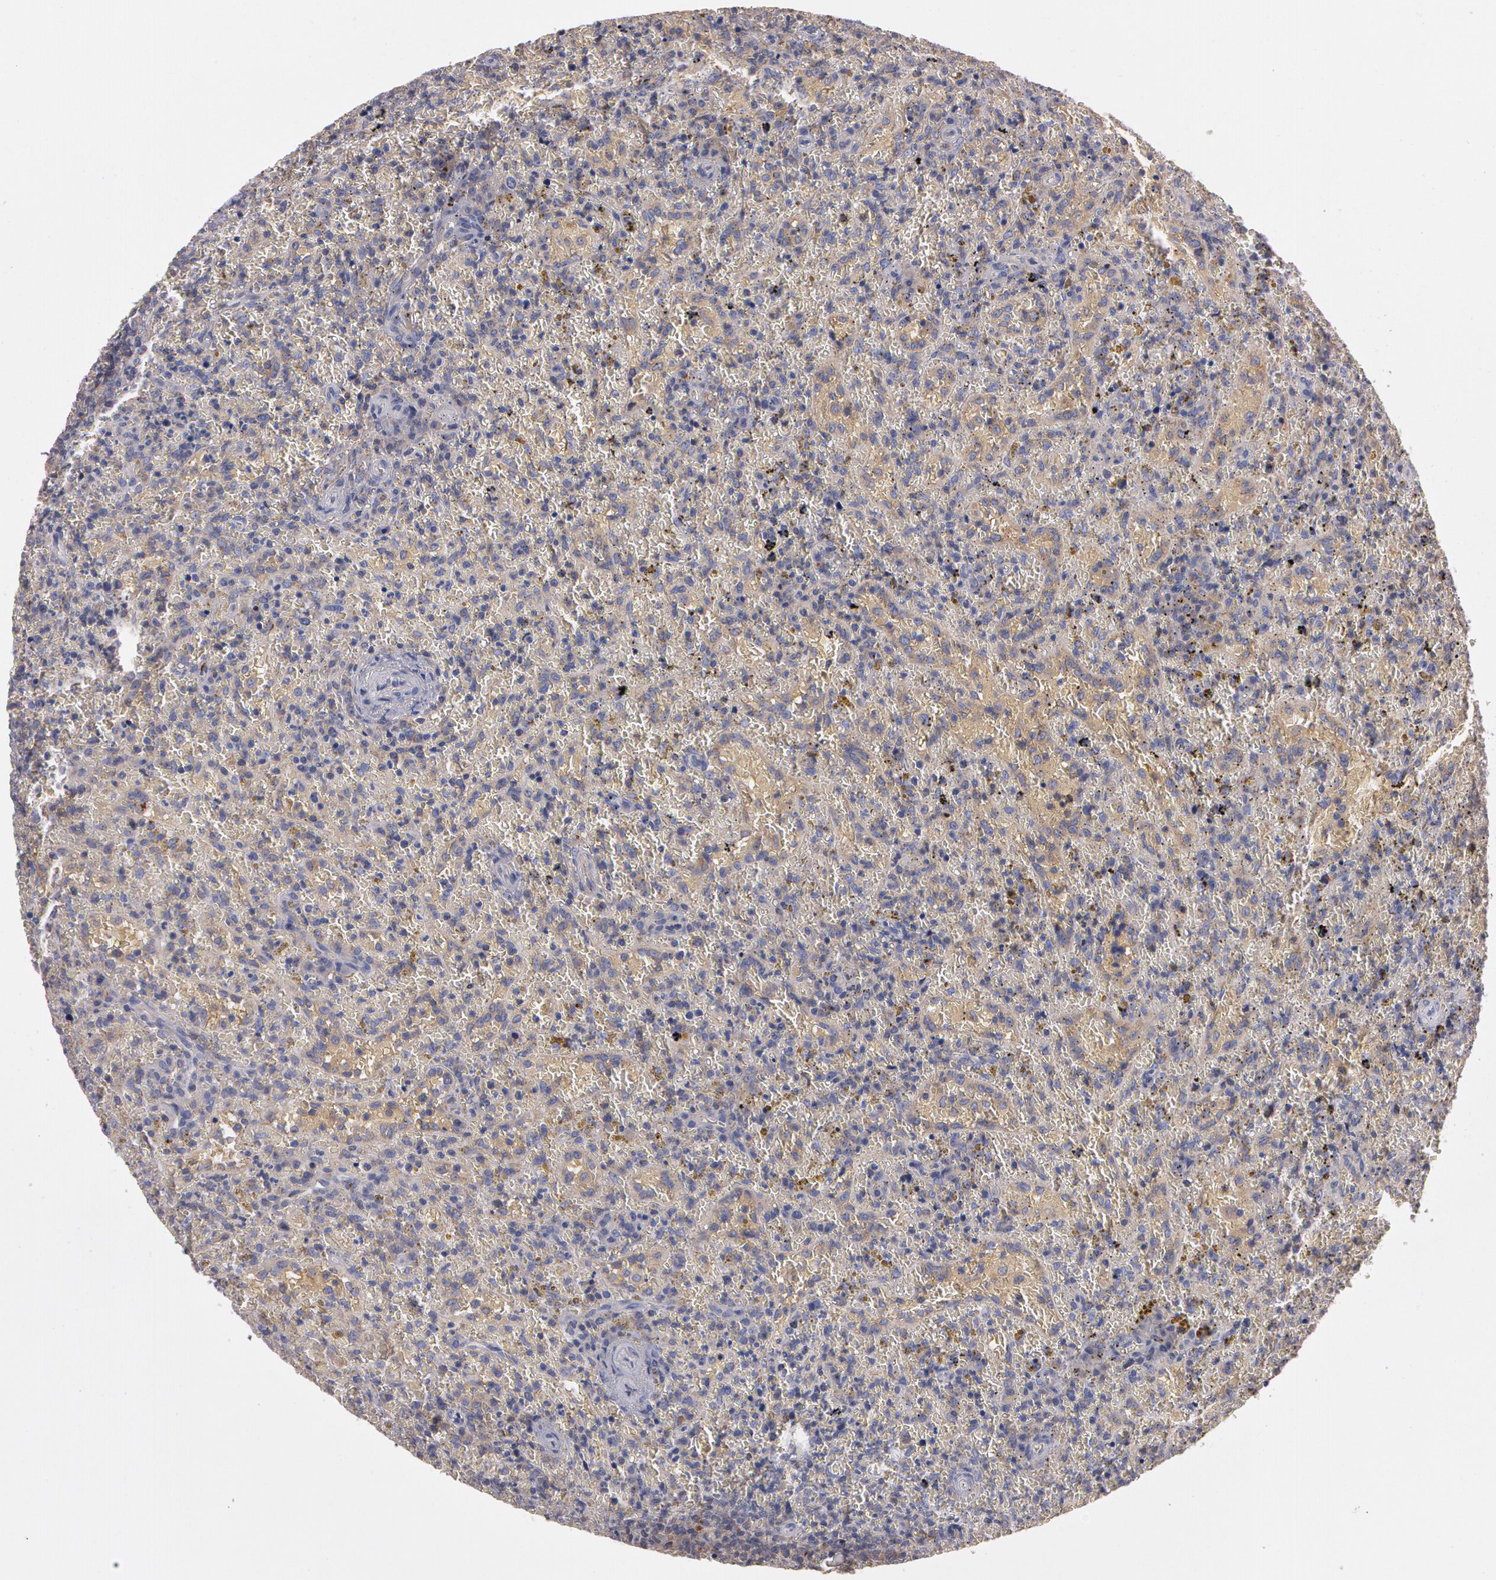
{"staining": {"intensity": "moderate", "quantity": "<25%", "location": "cytoplasmic/membranous"}, "tissue": "lymphoma", "cell_type": "Tumor cells", "image_type": "cancer", "snomed": [{"axis": "morphology", "description": "Malignant lymphoma, non-Hodgkin's type, High grade"}, {"axis": "topography", "description": "Spleen"}, {"axis": "topography", "description": "Lymph node"}], "caption": "High-grade malignant lymphoma, non-Hodgkin's type tissue shows moderate cytoplasmic/membranous positivity in about <25% of tumor cells, visualized by immunohistochemistry. The staining was performed using DAB, with brown indicating positive protein expression. Nuclei are stained blue with hematoxylin.", "gene": "NEK9", "patient": {"sex": "female", "age": 70}}